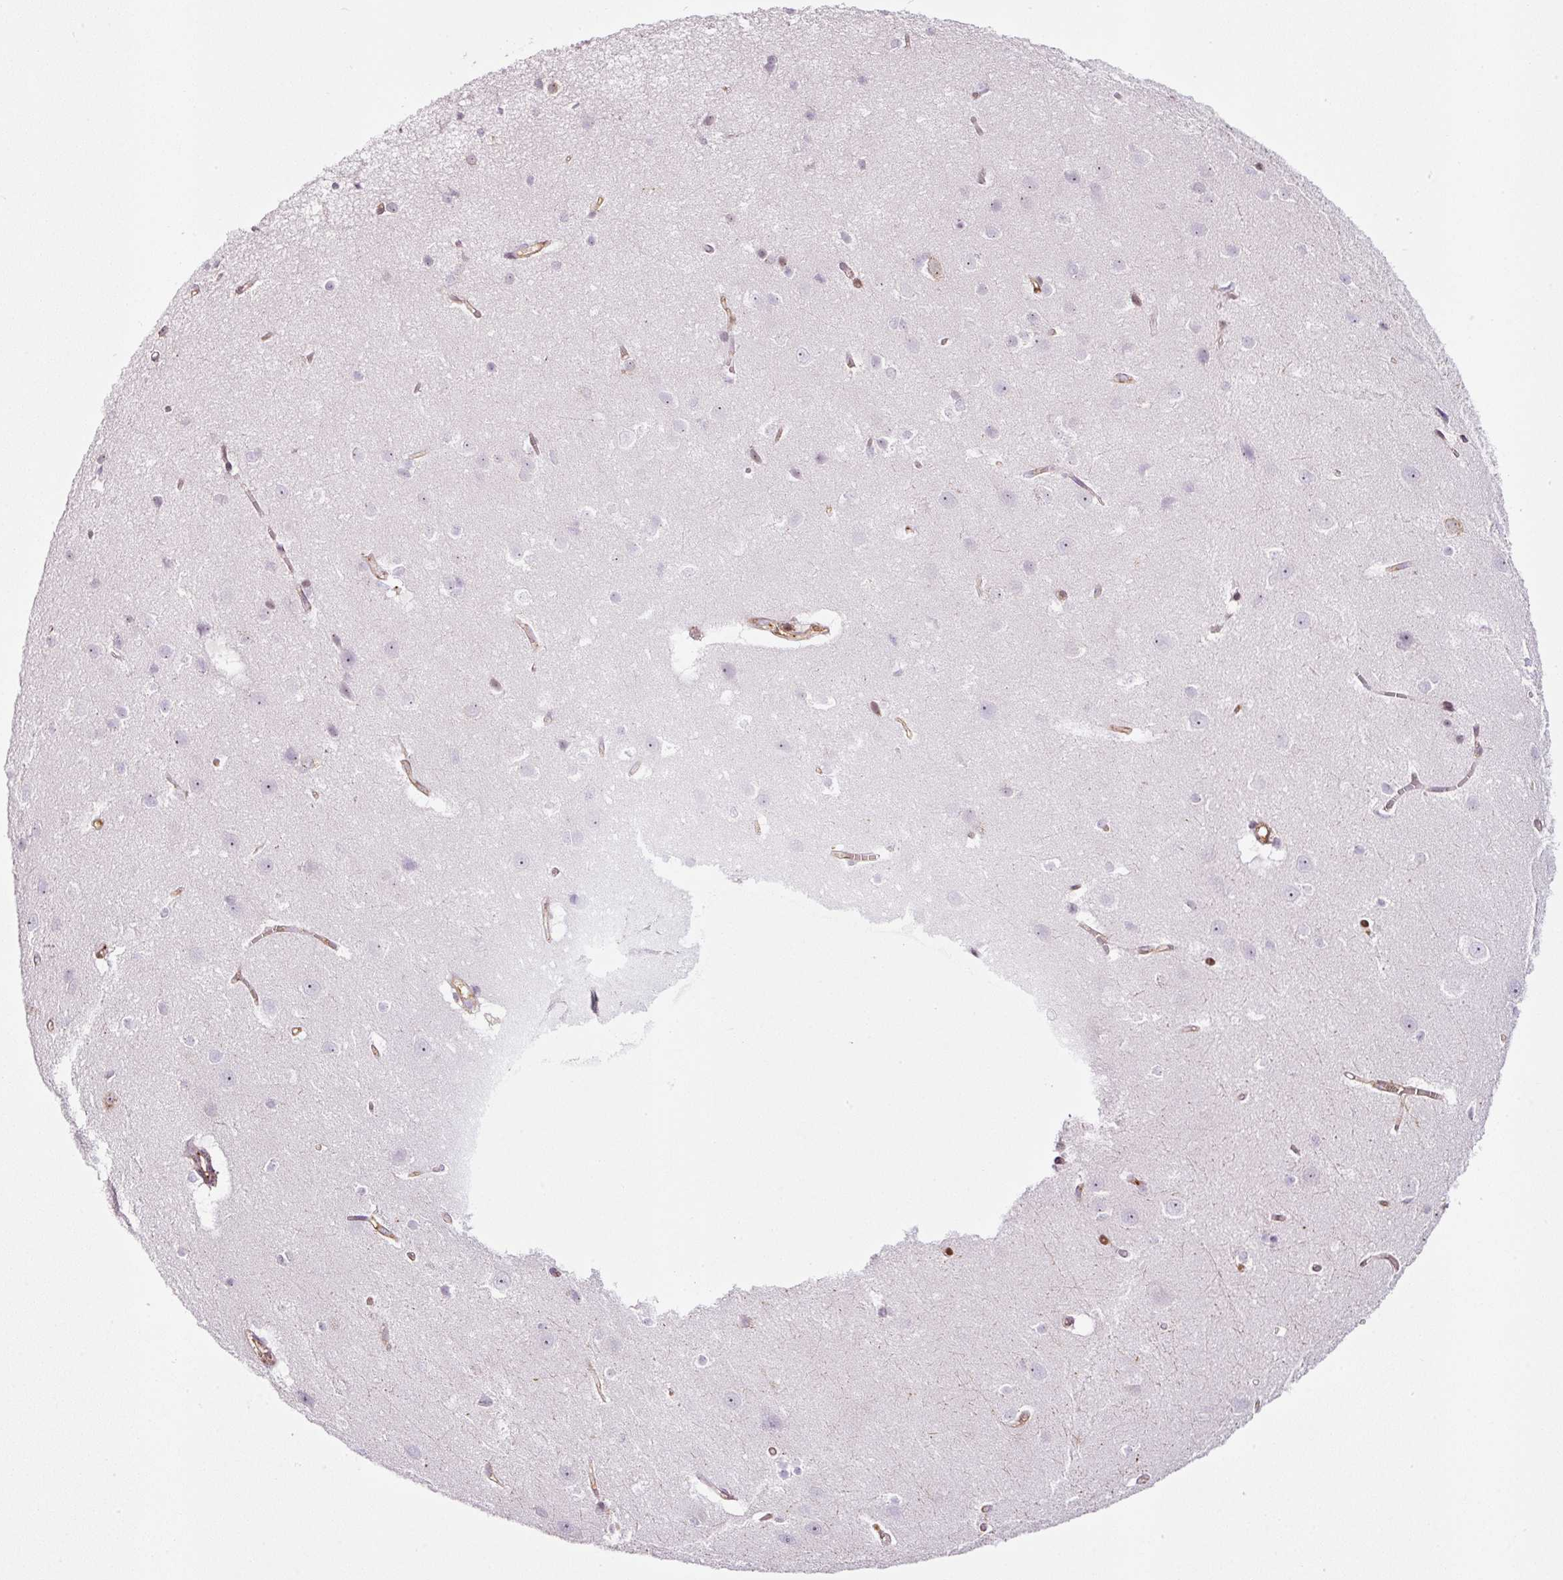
{"staining": {"intensity": "moderate", "quantity": "25%-75%", "location": "cytoplasmic/membranous"}, "tissue": "cerebral cortex", "cell_type": "Endothelial cells", "image_type": "normal", "snomed": [{"axis": "morphology", "description": "Normal tissue, NOS"}, {"axis": "topography", "description": "Cerebral cortex"}], "caption": "Immunohistochemical staining of unremarkable human cerebral cortex displays 25%-75% levels of moderate cytoplasmic/membranous protein expression in about 25%-75% of endothelial cells.", "gene": "SCNM1", "patient": {"sex": "male", "age": 37}}